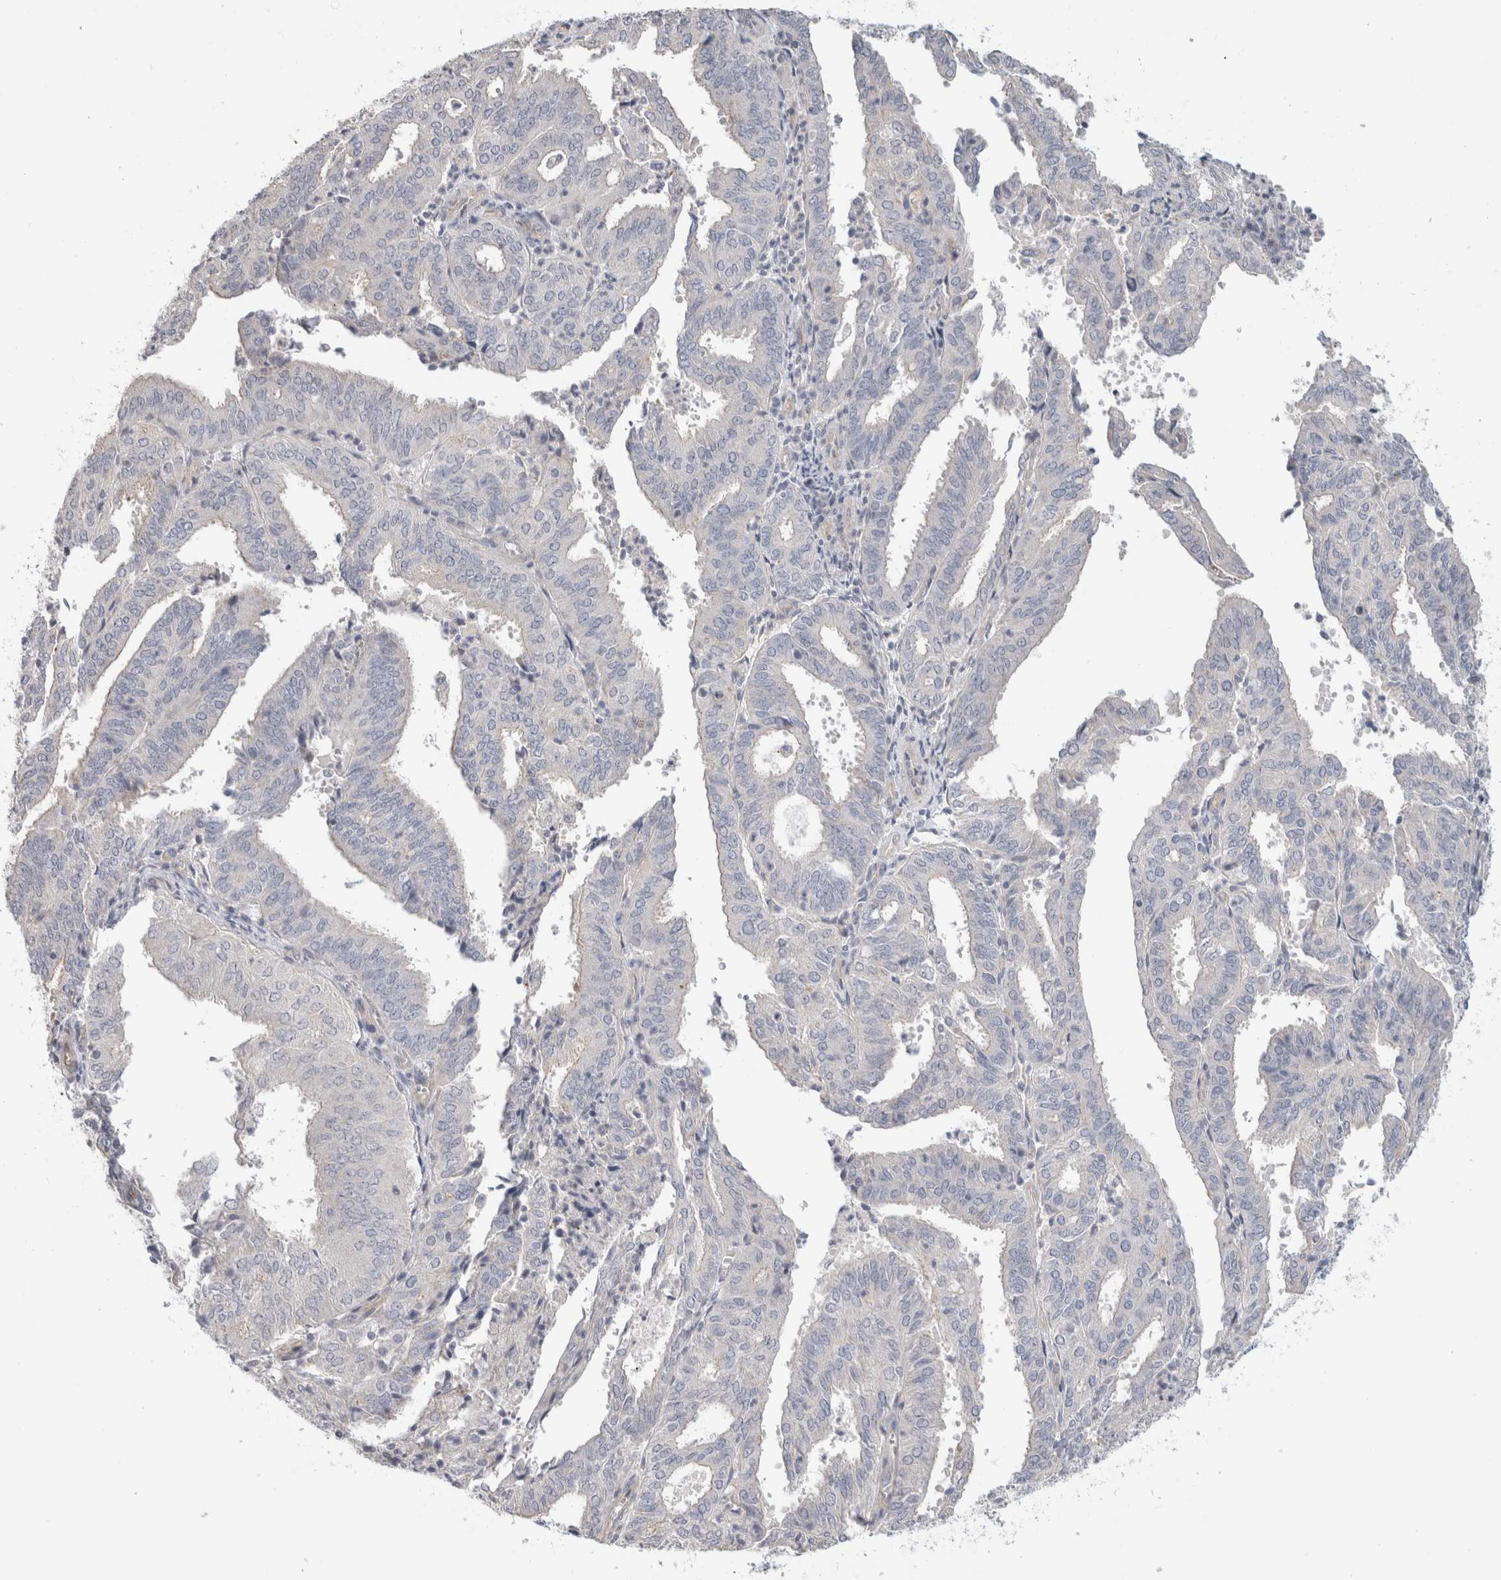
{"staining": {"intensity": "negative", "quantity": "none", "location": "none"}, "tissue": "endometrial cancer", "cell_type": "Tumor cells", "image_type": "cancer", "snomed": [{"axis": "morphology", "description": "Adenocarcinoma, NOS"}, {"axis": "topography", "description": "Uterus"}], "caption": "Micrograph shows no protein staining in tumor cells of endometrial adenocarcinoma tissue. (DAB immunohistochemistry (IHC) visualized using brightfield microscopy, high magnification).", "gene": "AFP", "patient": {"sex": "female", "age": 60}}